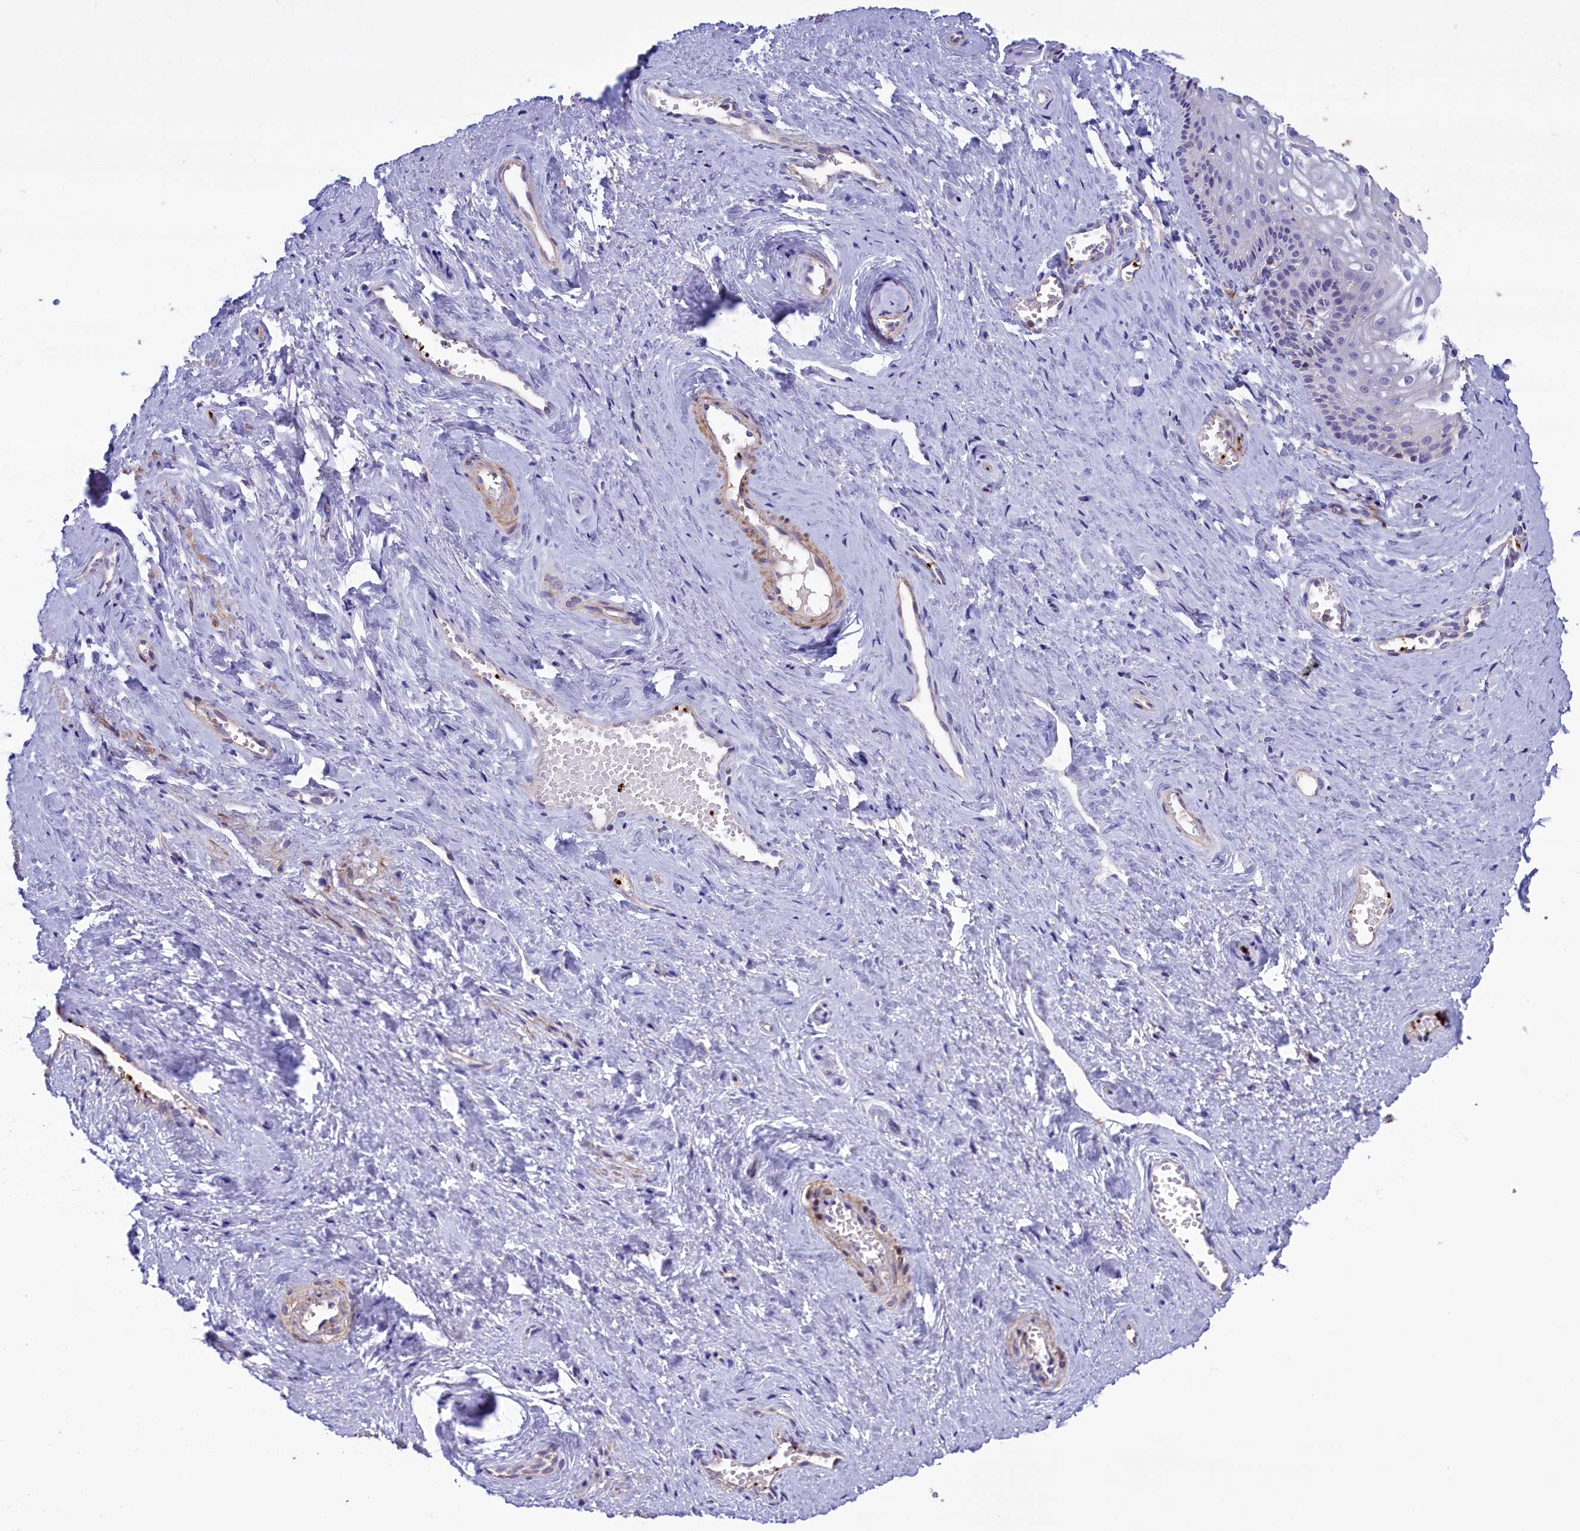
{"staining": {"intensity": "negative", "quantity": "none", "location": "none"}, "tissue": "vagina", "cell_type": "Squamous epithelial cells", "image_type": "normal", "snomed": [{"axis": "morphology", "description": "Normal tissue, NOS"}, {"axis": "topography", "description": "Vagina"}, {"axis": "topography", "description": "Cervix"}], "caption": "DAB immunohistochemical staining of unremarkable human vagina exhibits no significant positivity in squamous epithelial cells.", "gene": "HEATR3", "patient": {"sex": "female", "age": 40}}